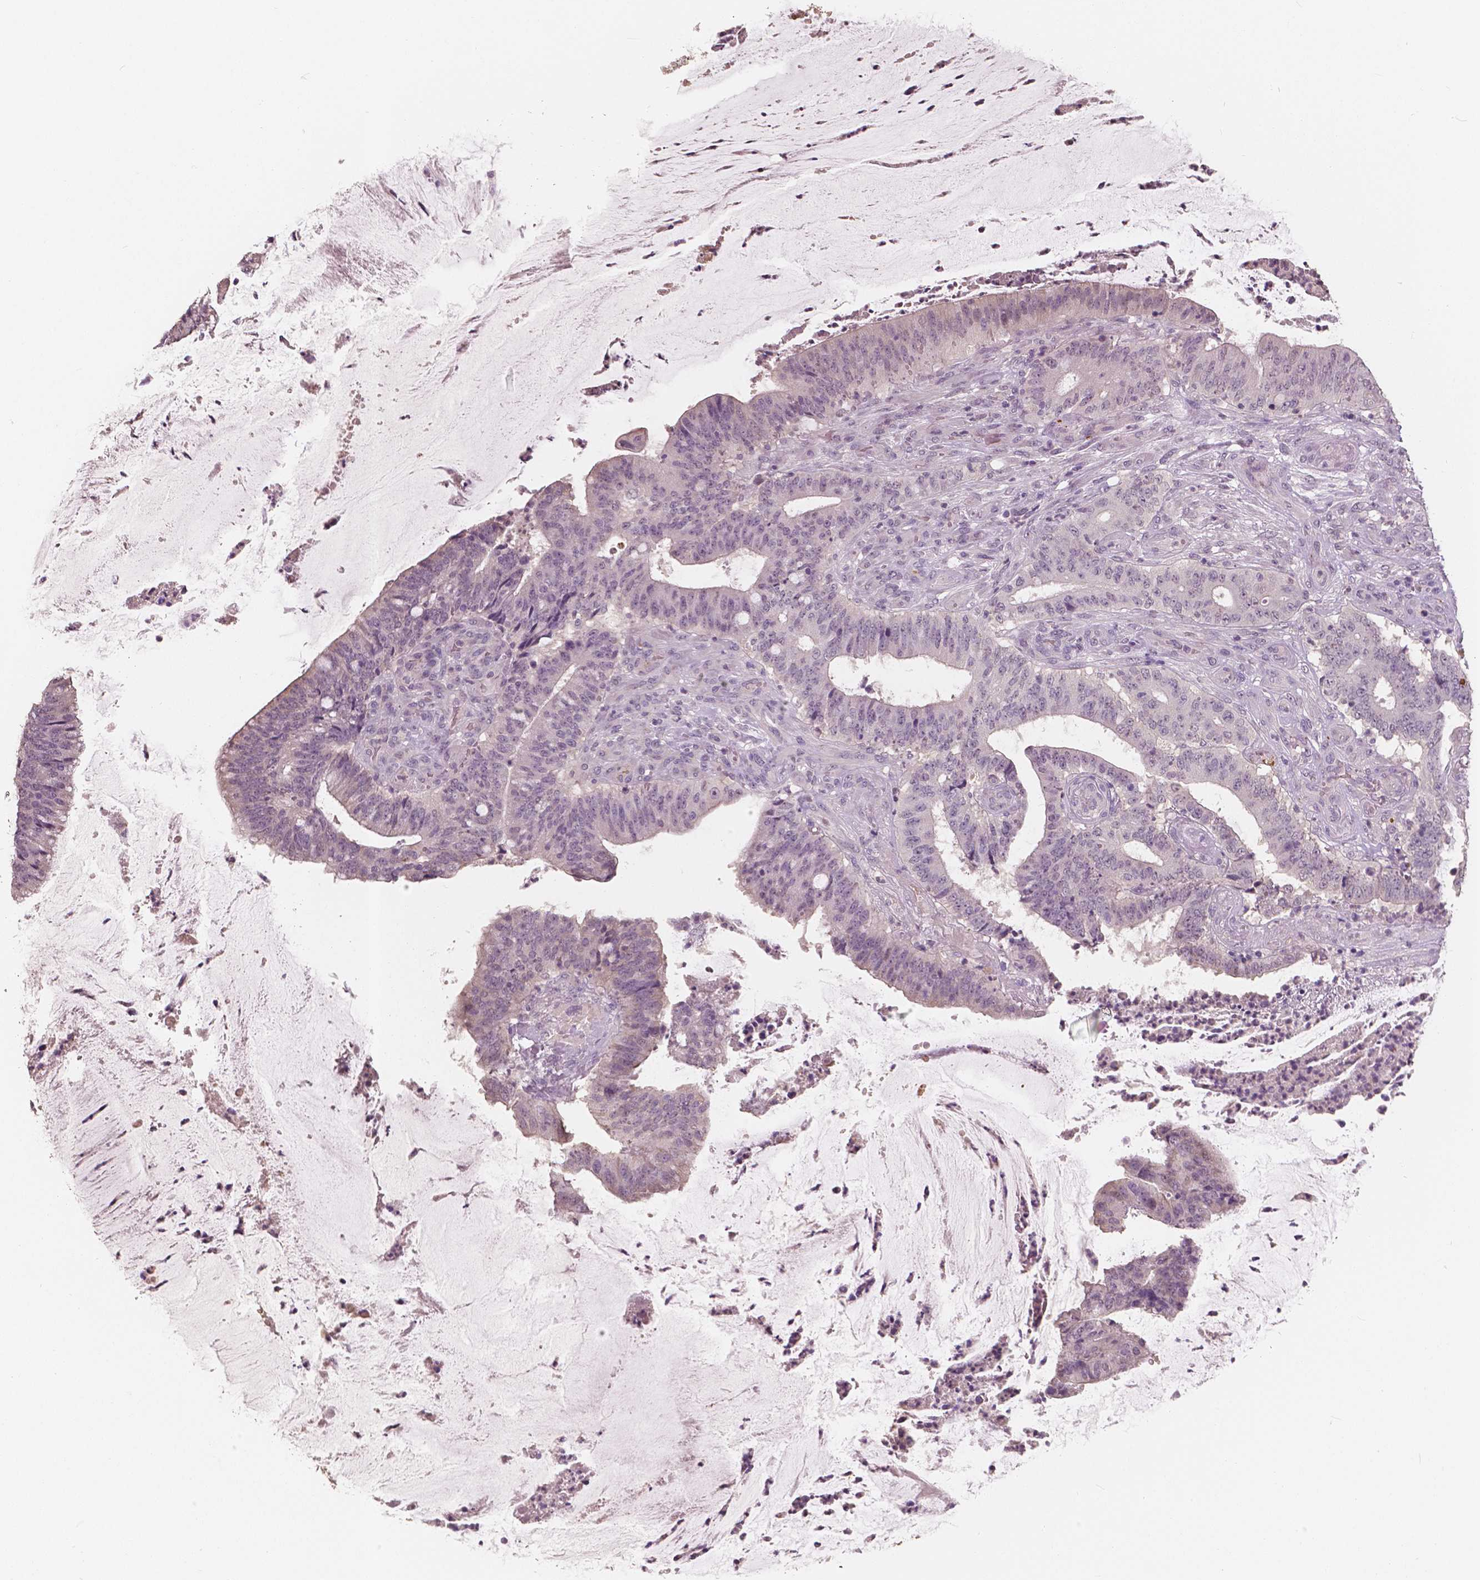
{"staining": {"intensity": "negative", "quantity": "none", "location": "none"}, "tissue": "colorectal cancer", "cell_type": "Tumor cells", "image_type": "cancer", "snomed": [{"axis": "morphology", "description": "Adenocarcinoma, NOS"}, {"axis": "topography", "description": "Colon"}], "caption": "A histopathology image of human colorectal adenocarcinoma is negative for staining in tumor cells.", "gene": "SAT2", "patient": {"sex": "female", "age": 43}}